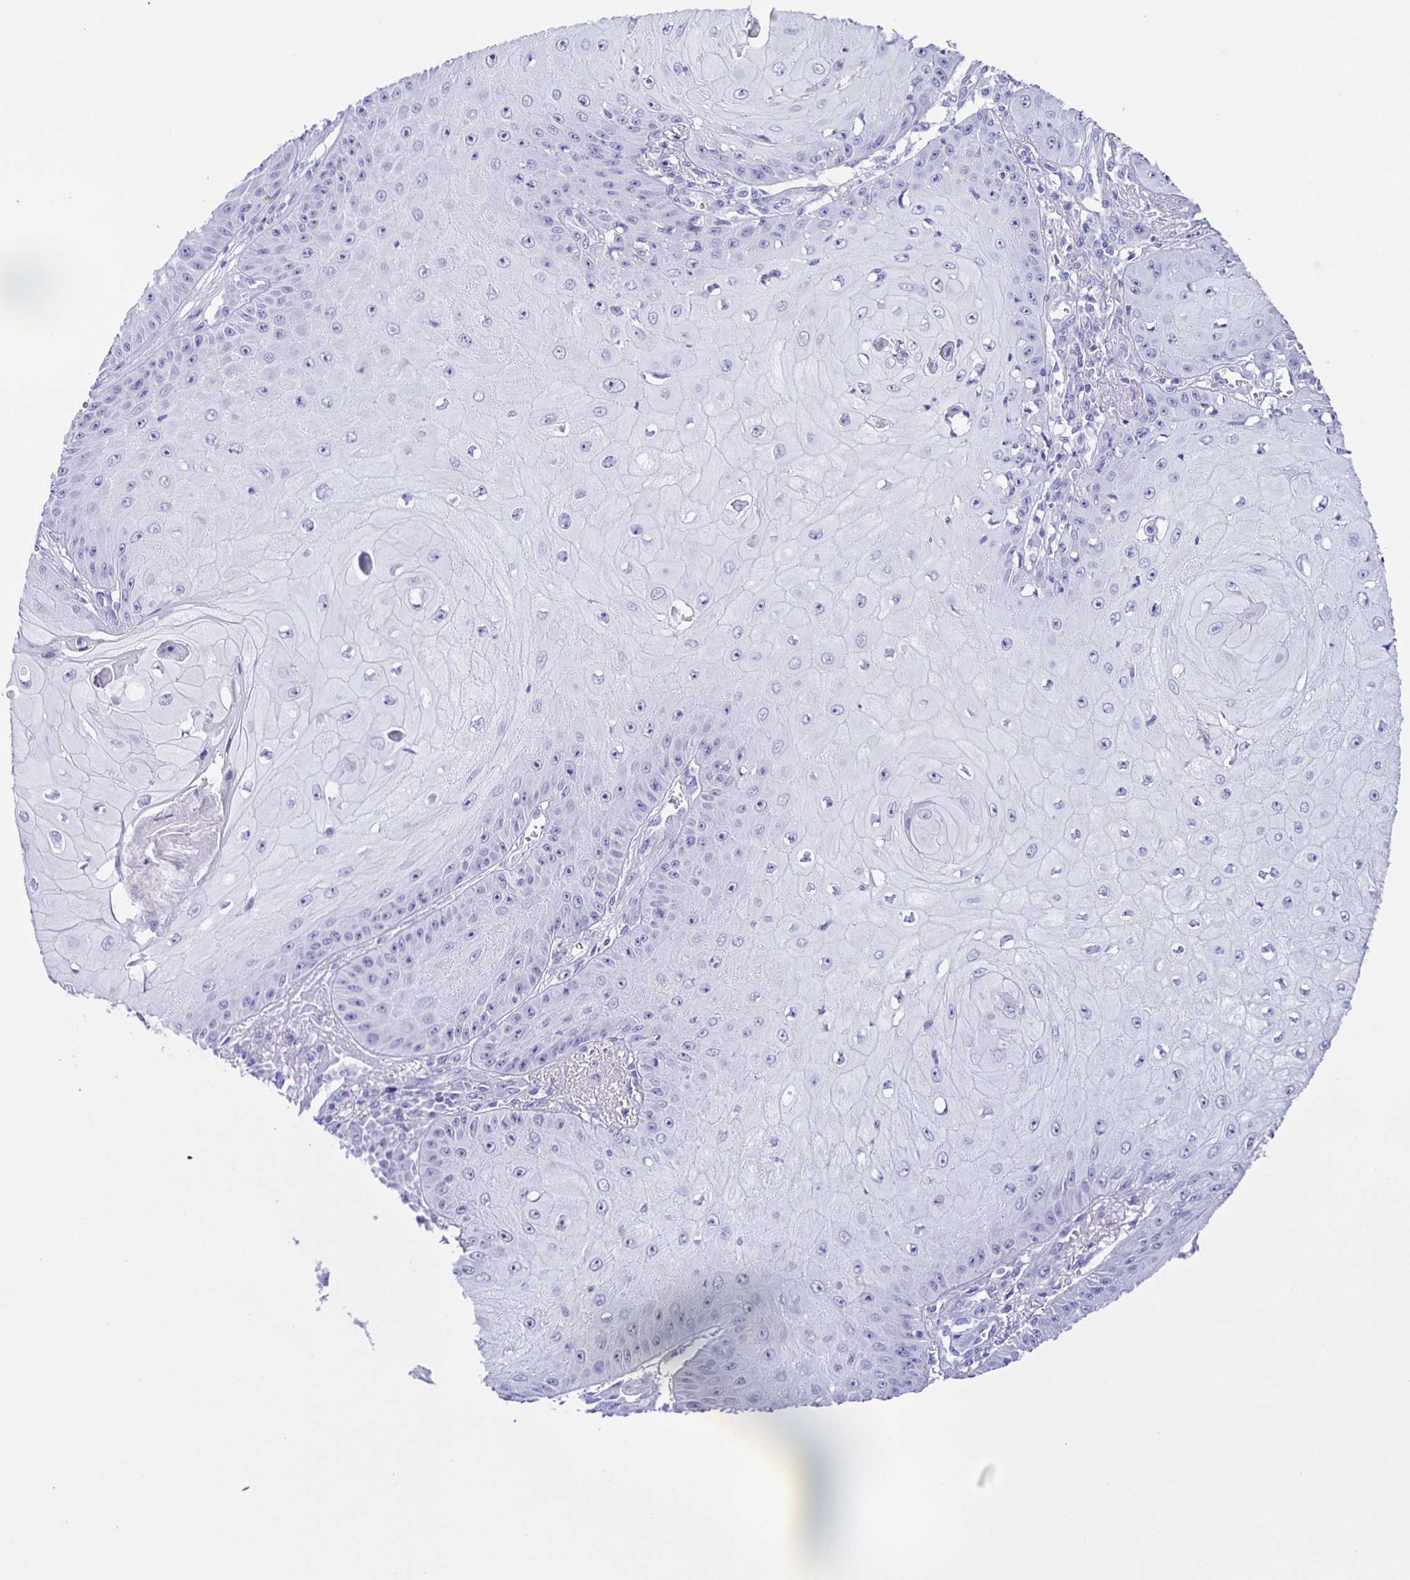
{"staining": {"intensity": "negative", "quantity": "none", "location": "none"}, "tissue": "skin cancer", "cell_type": "Tumor cells", "image_type": "cancer", "snomed": [{"axis": "morphology", "description": "Squamous cell carcinoma, NOS"}, {"axis": "topography", "description": "Skin"}], "caption": "An IHC micrograph of skin cancer is shown. There is no staining in tumor cells of skin cancer. (Brightfield microscopy of DAB immunohistochemistry at high magnification).", "gene": "AQP6", "patient": {"sex": "male", "age": 70}}